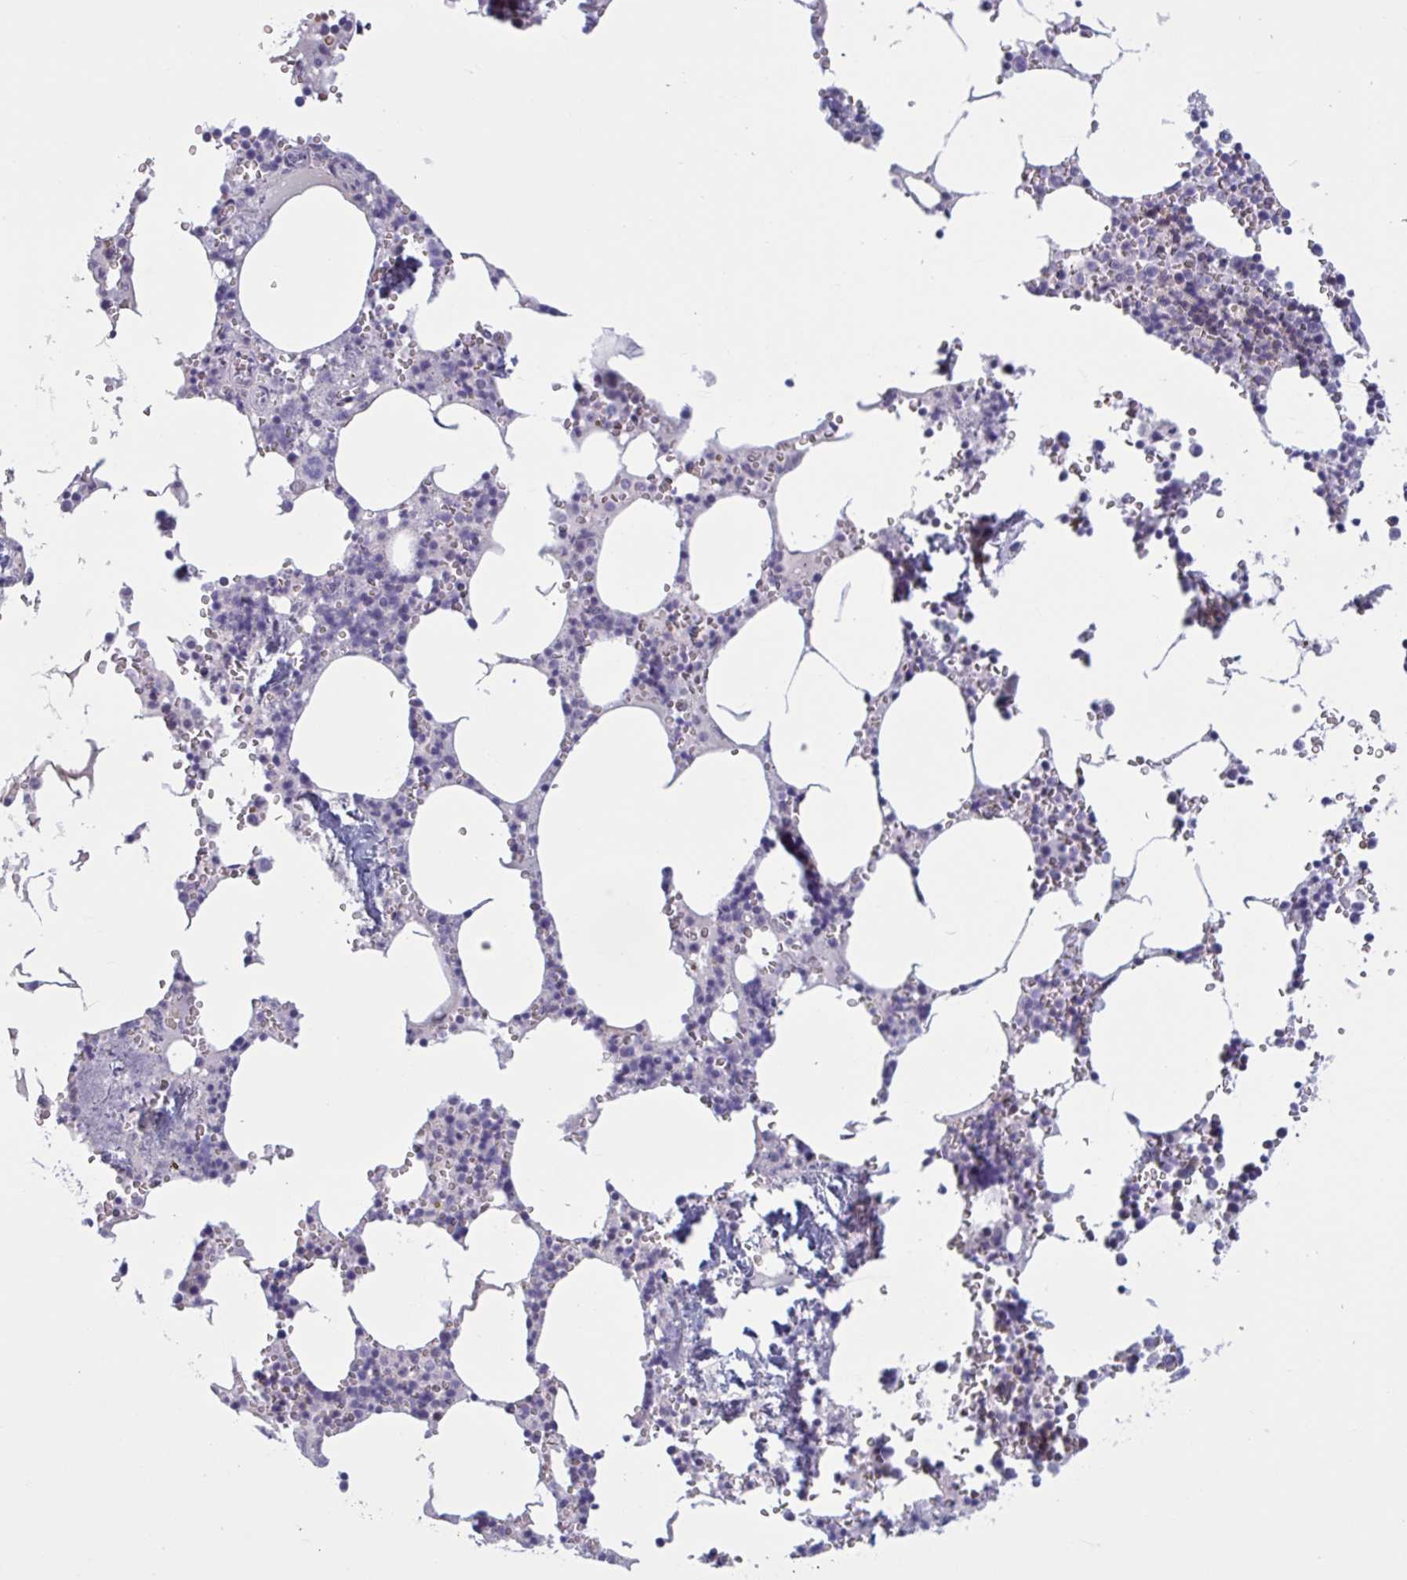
{"staining": {"intensity": "negative", "quantity": "none", "location": "none"}, "tissue": "bone marrow", "cell_type": "Hematopoietic cells", "image_type": "normal", "snomed": [{"axis": "morphology", "description": "Normal tissue, NOS"}, {"axis": "topography", "description": "Bone marrow"}], "caption": "Immunohistochemistry photomicrograph of normal human bone marrow stained for a protein (brown), which demonstrates no expression in hematopoietic cells.", "gene": "HSD11B2", "patient": {"sex": "male", "age": 54}}